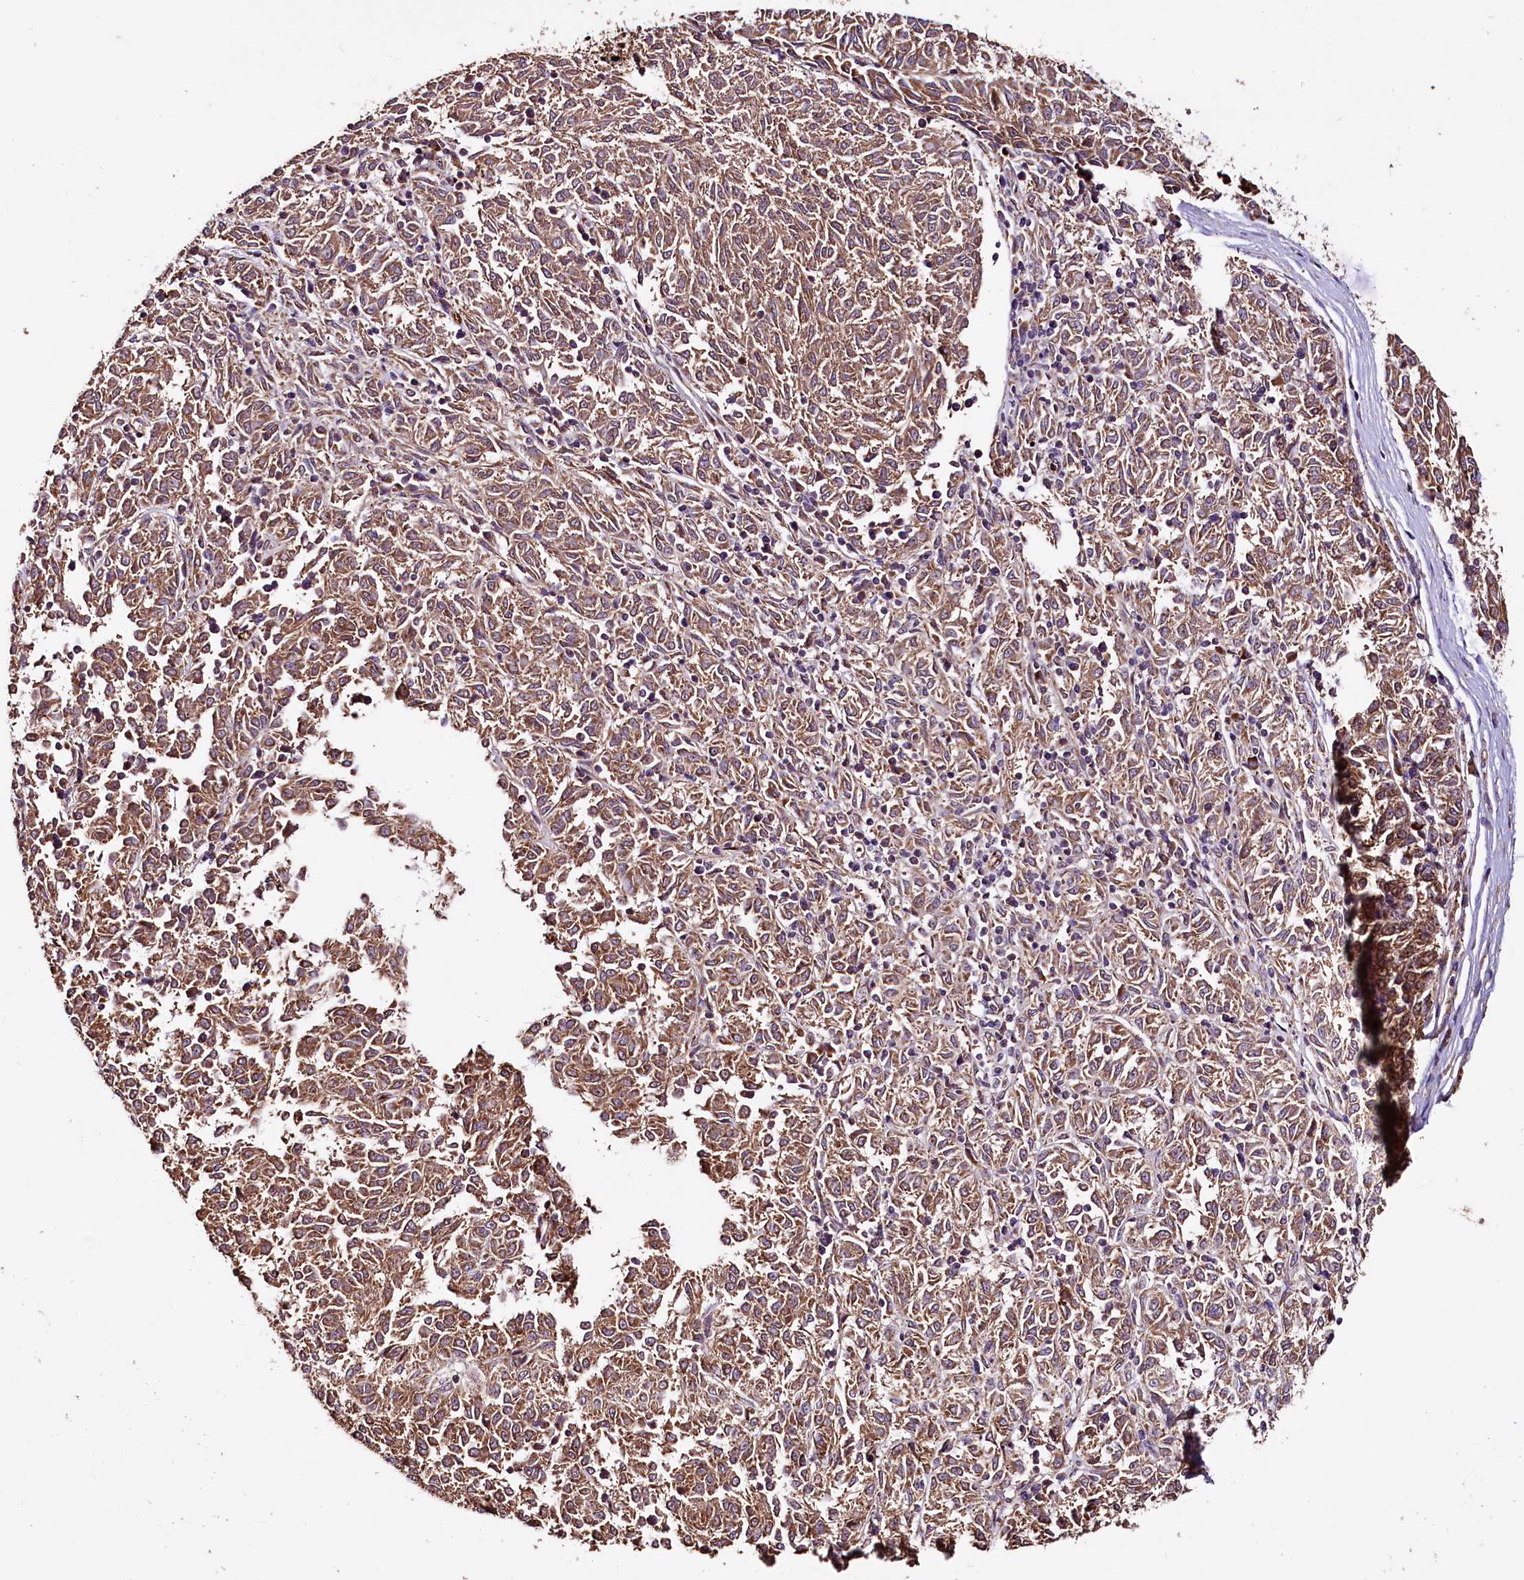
{"staining": {"intensity": "moderate", "quantity": ">75%", "location": "cytoplasmic/membranous"}, "tissue": "melanoma", "cell_type": "Tumor cells", "image_type": "cancer", "snomed": [{"axis": "morphology", "description": "Malignant melanoma, NOS"}, {"axis": "topography", "description": "Skin"}], "caption": "This image demonstrates melanoma stained with IHC to label a protein in brown. The cytoplasmic/membranous of tumor cells show moderate positivity for the protein. Nuclei are counter-stained blue.", "gene": "RASSF1", "patient": {"sex": "female", "age": 72}}